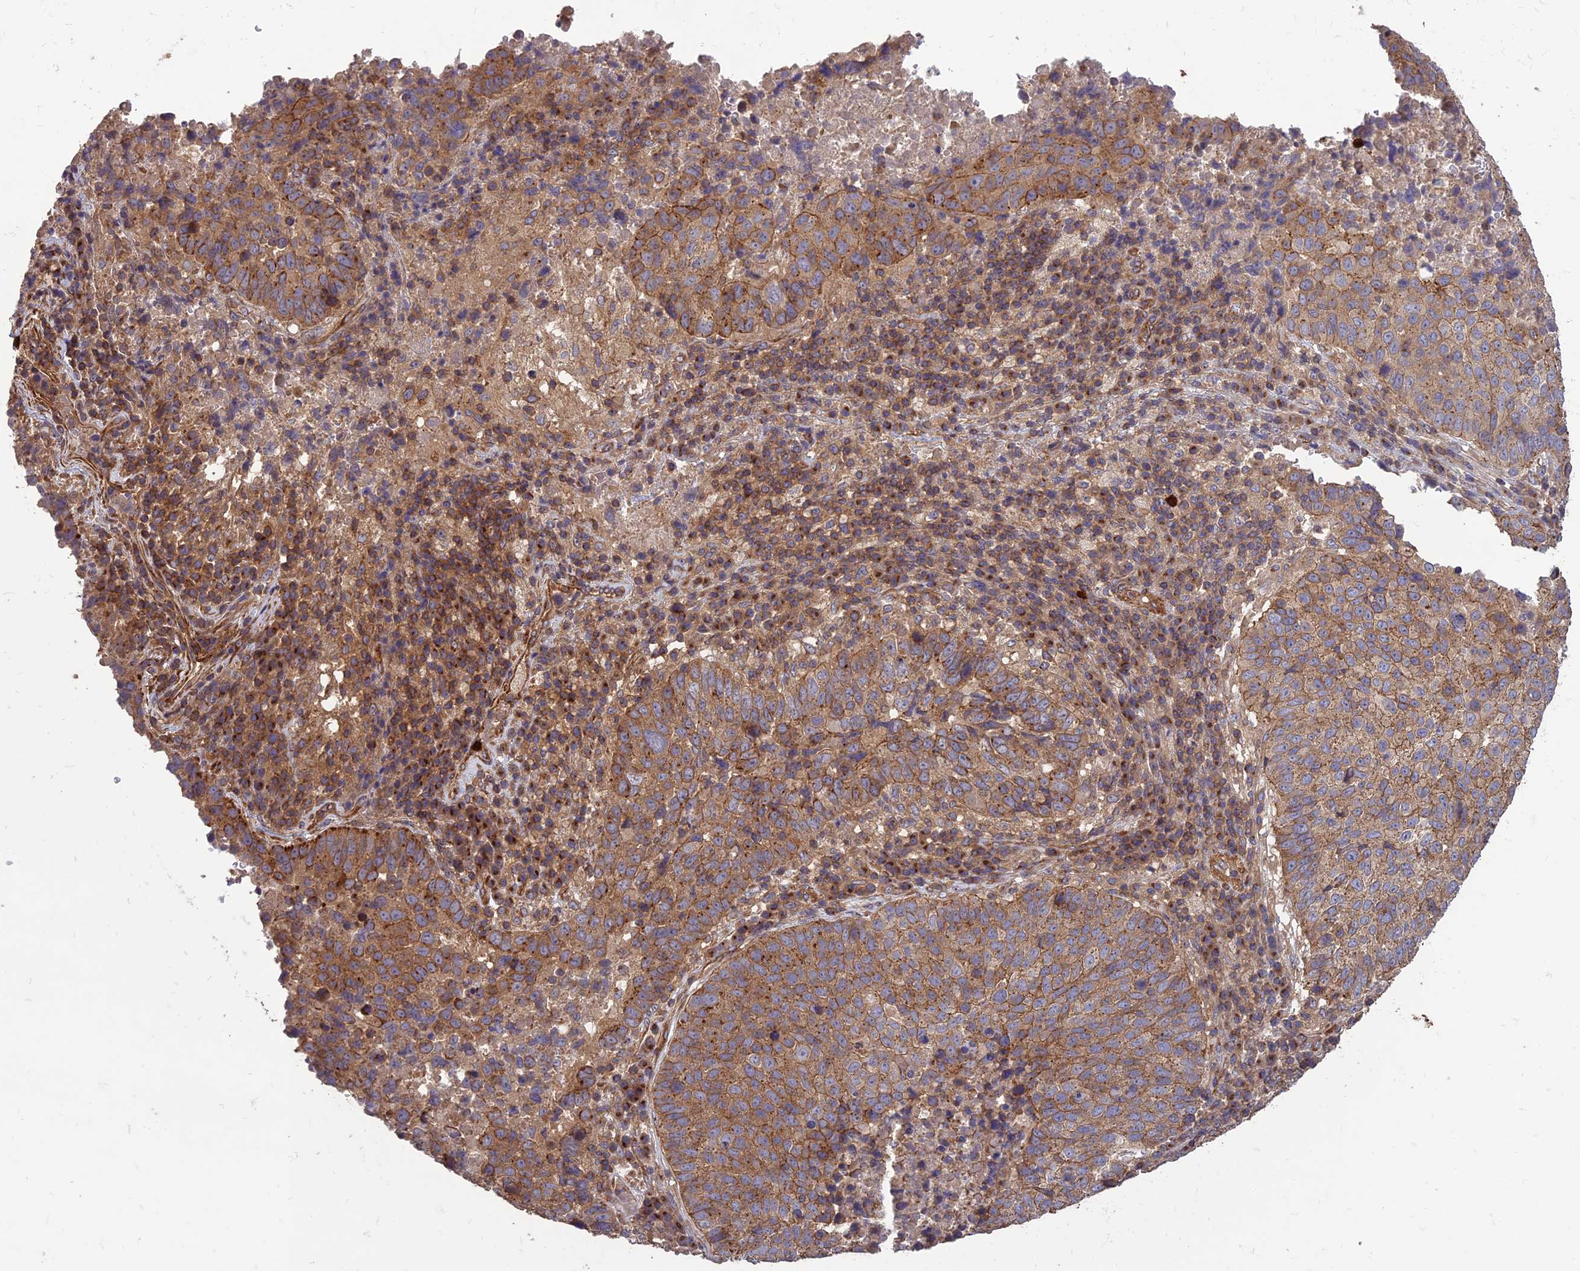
{"staining": {"intensity": "moderate", "quantity": ">75%", "location": "cytoplasmic/membranous"}, "tissue": "lung cancer", "cell_type": "Tumor cells", "image_type": "cancer", "snomed": [{"axis": "morphology", "description": "Squamous cell carcinoma, NOS"}, {"axis": "topography", "description": "Lung"}], "caption": "Protein expression analysis of human lung cancer (squamous cell carcinoma) reveals moderate cytoplasmic/membranous staining in approximately >75% of tumor cells.", "gene": "TMEM131L", "patient": {"sex": "male", "age": 73}}